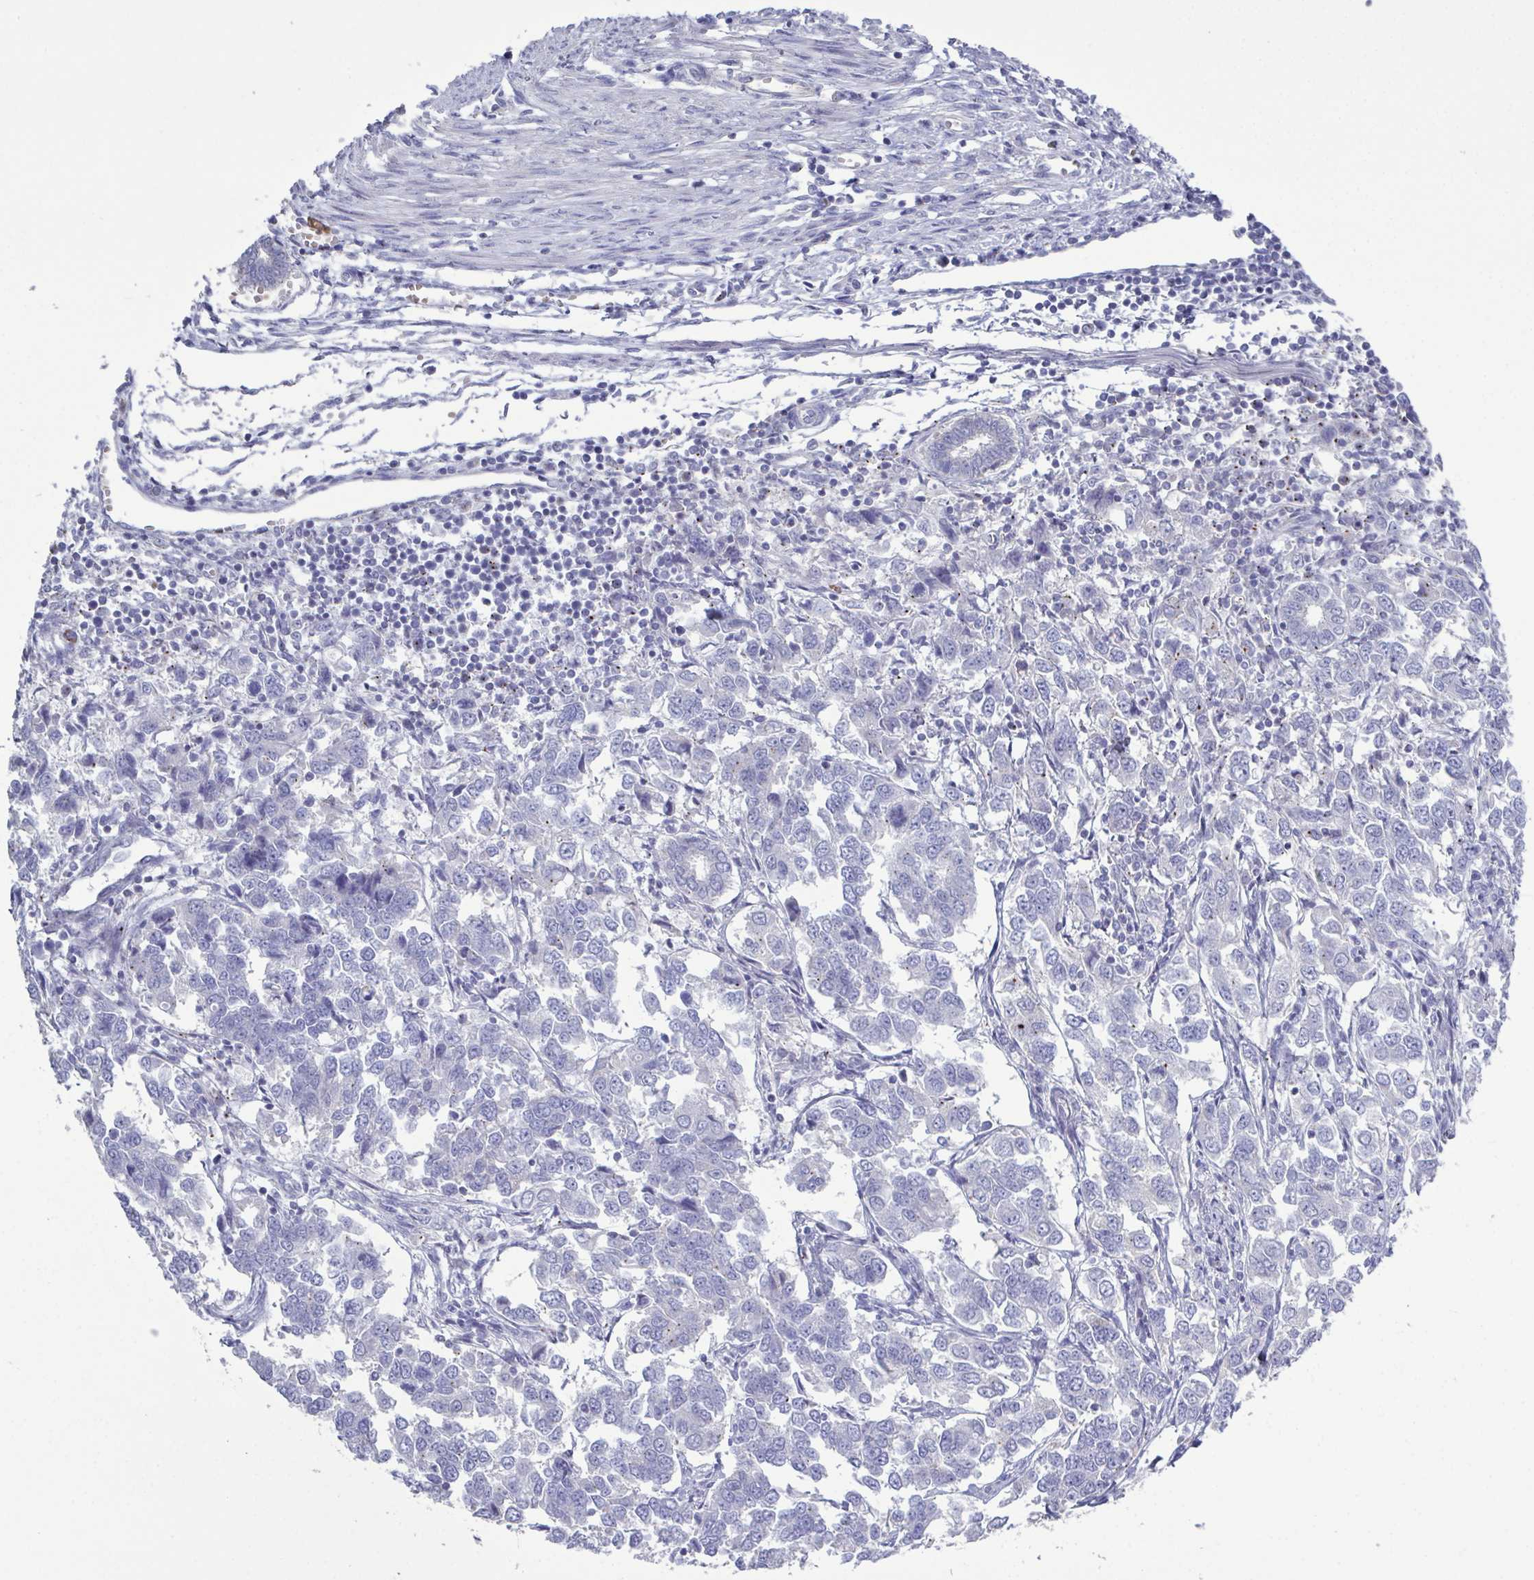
{"staining": {"intensity": "negative", "quantity": "none", "location": "none"}, "tissue": "endometrial cancer", "cell_type": "Tumor cells", "image_type": "cancer", "snomed": [{"axis": "morphology", "description": "Adenocarcinoma, NOS"}, {"axis": "topography", "description": "Endometrium"}], "caption": "A micrograph of adenocarcinoma (endometrial) stained for a protein exhibits no brown staining in tumor cells.", "gene": "GLDC", "patient": {"sex": "female", "age": 43}}